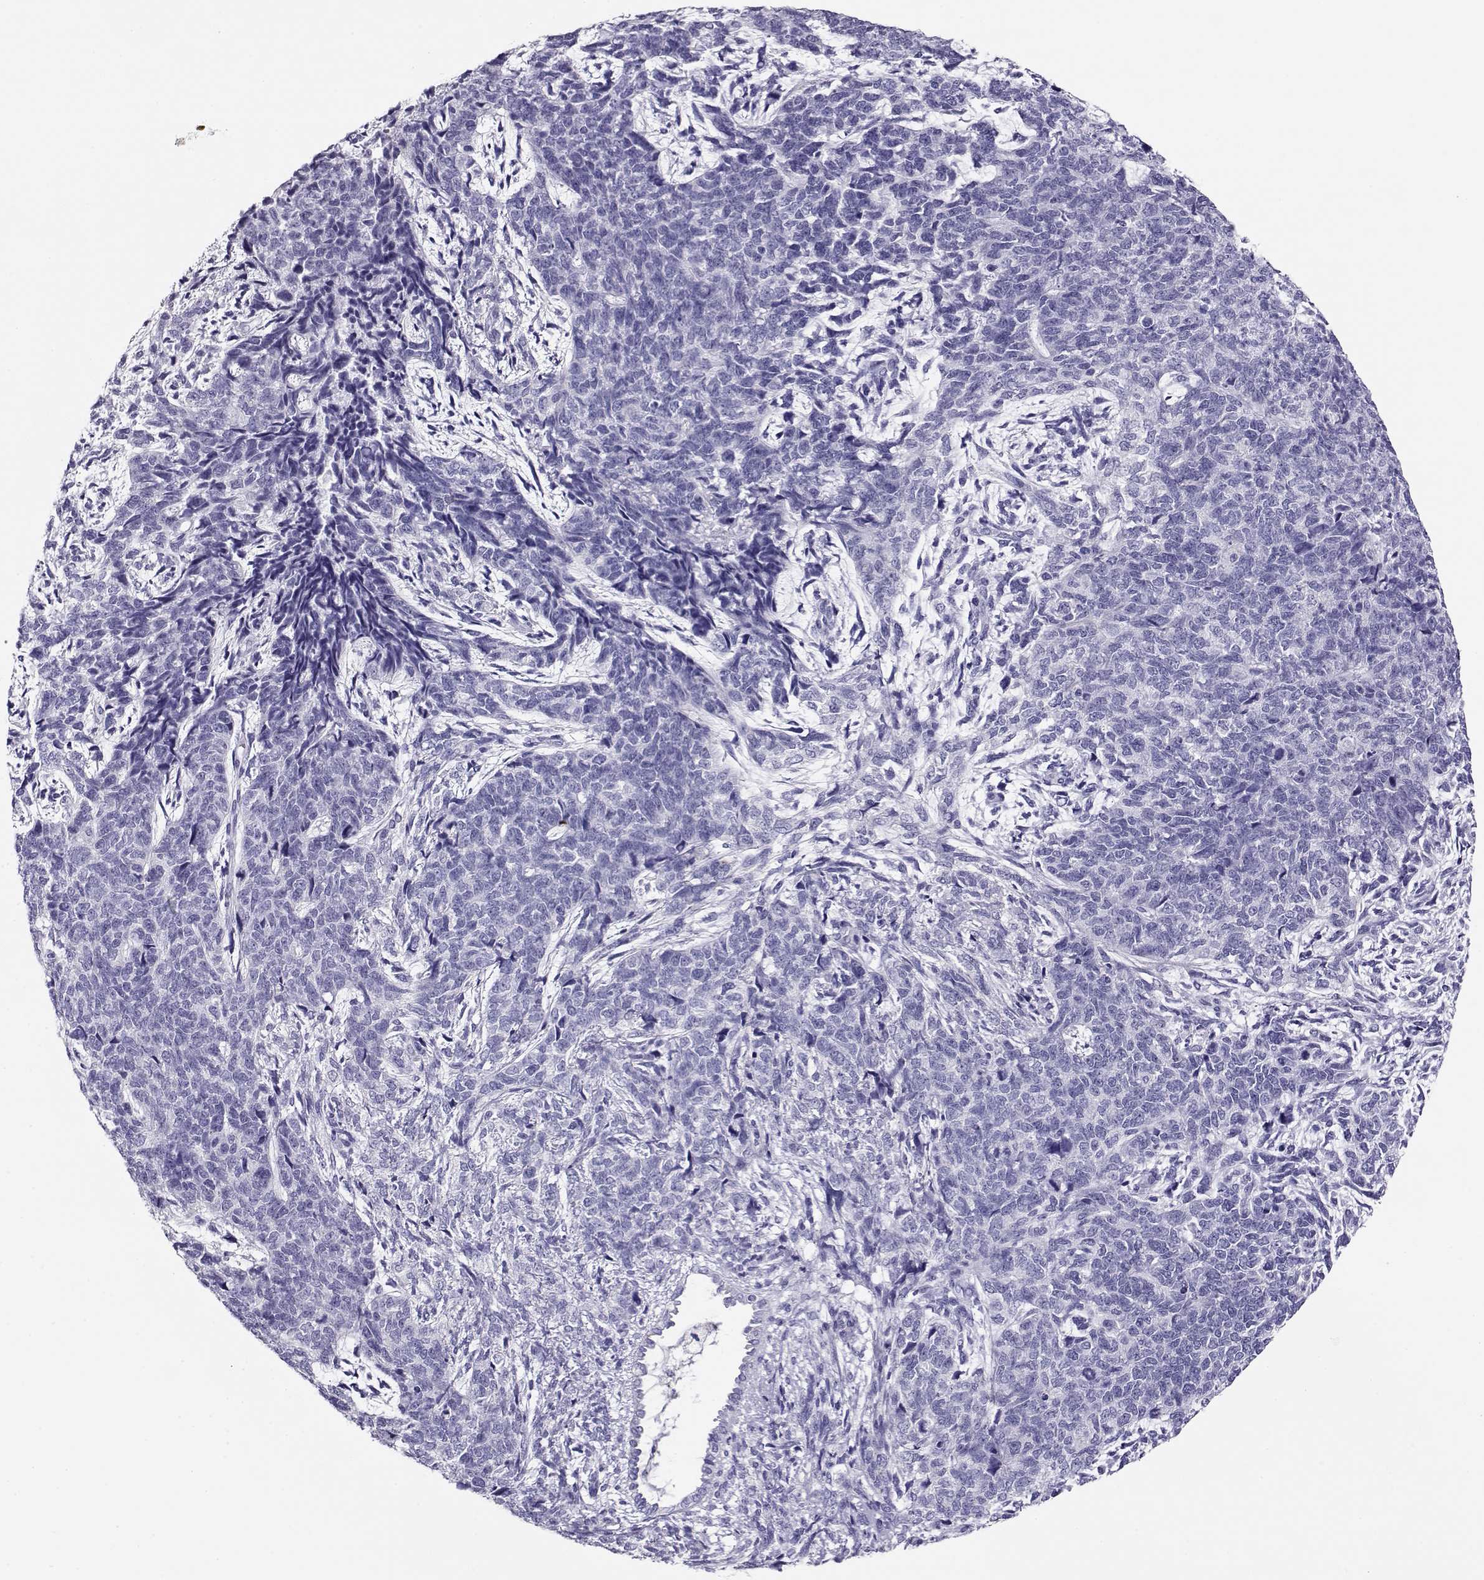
{"staining": {"intensity": "weak", "quantity": "<25%", "location": "cytoplasmic/membranous"}, "tissue": "cervical cancer", "cell_type": "Tumor cells", "image_type": "cancer", "snomed": [{"axis": "morphology", "description": "Squamous cell carcinoma, NOS"}, {"axis": "topography", "description": "Cervix"}], "caption": "An immunohistochemistry (IHC) image of cervical cancer (squamous cell carcinoma) is shown. There is no staining in tumor cells of cervical cancer (squamous cell carcinoma).", "gene": "CRX", "patient": {"sex": "female", "age": 63}}